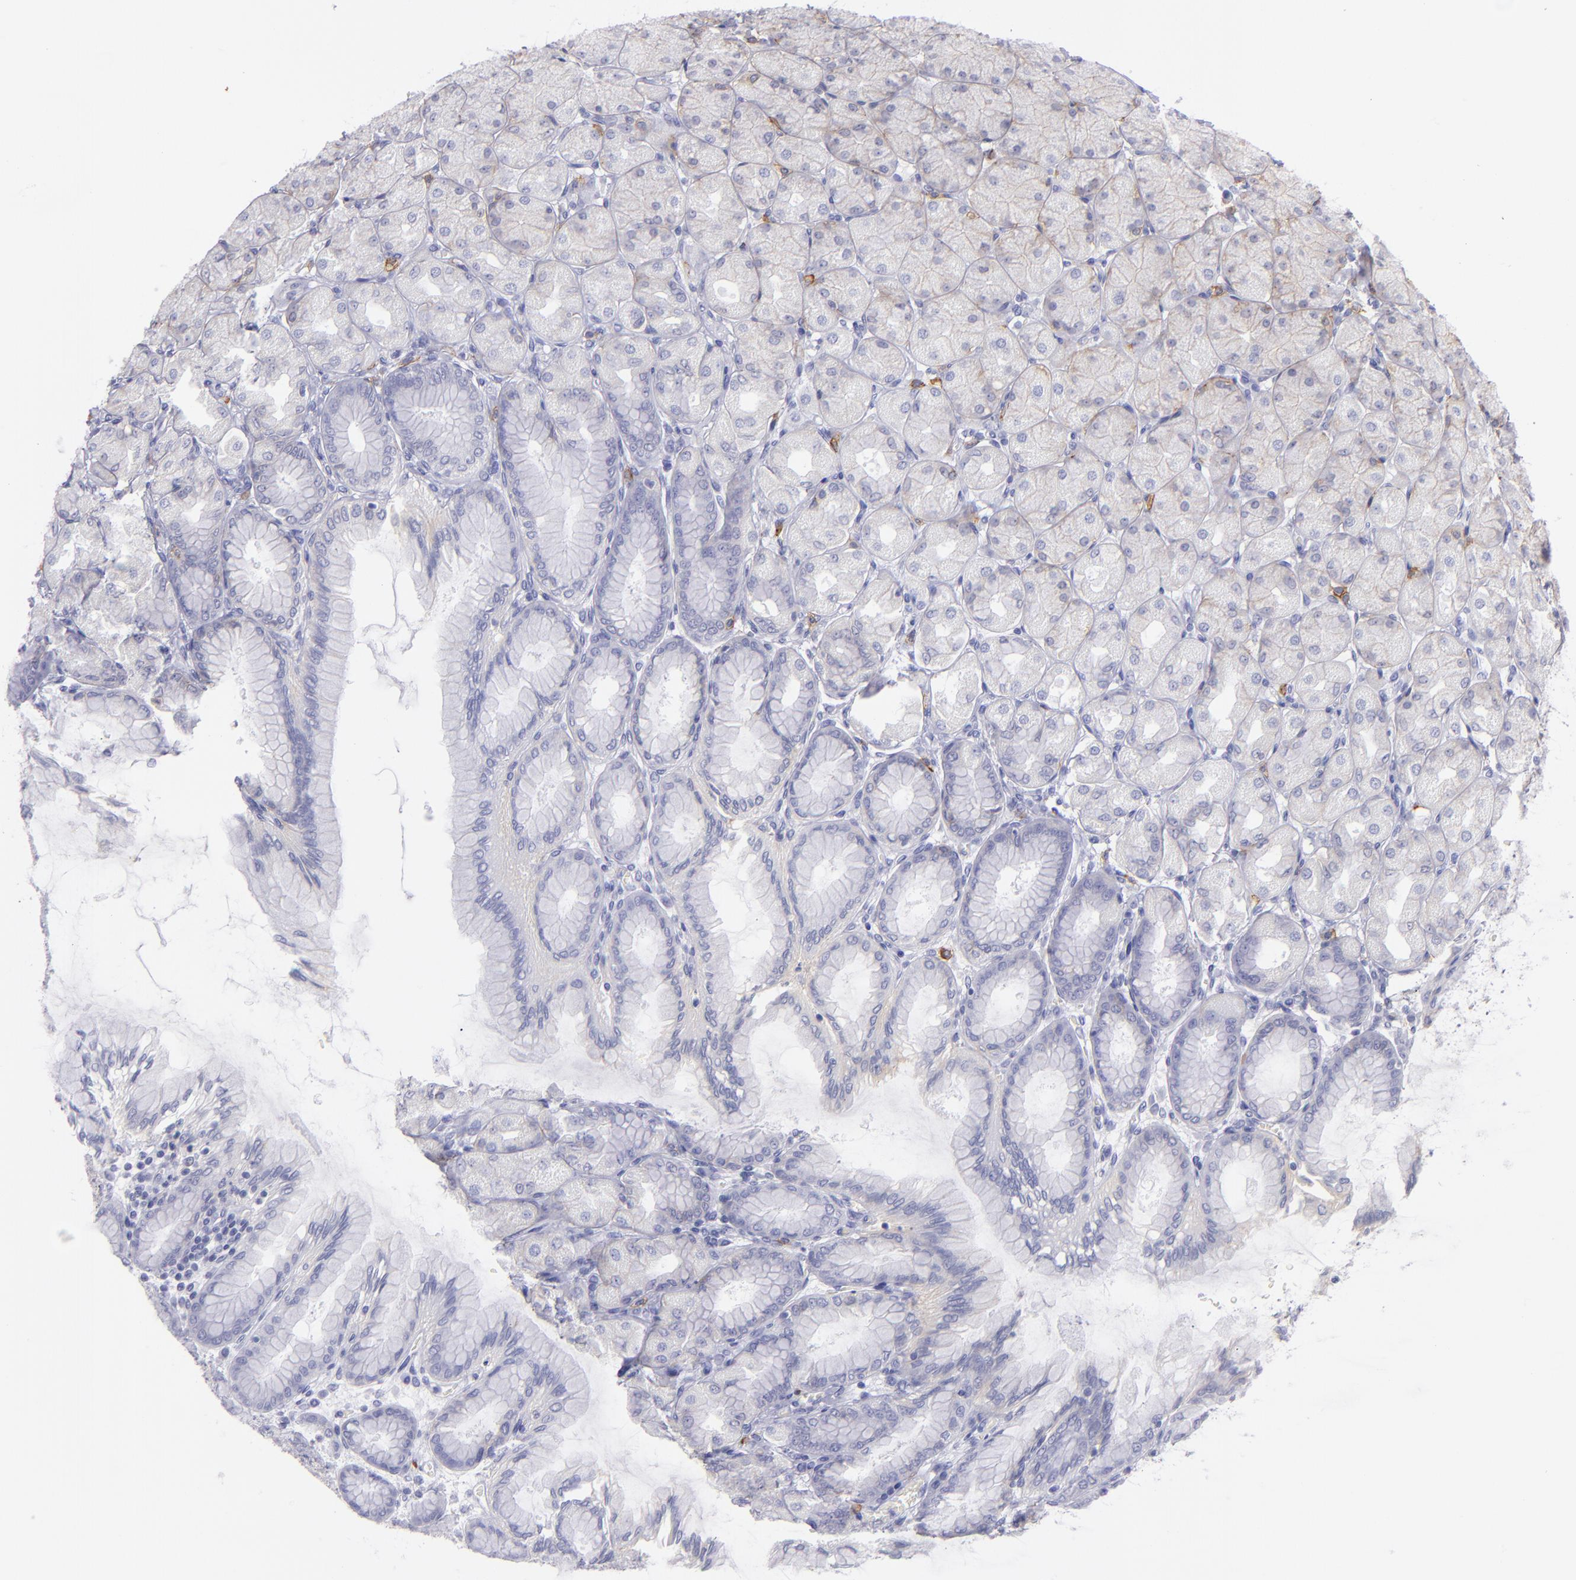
{"staining": {"intensity": "negative", "quantity": "none", "location": "none"}, "tissue": "stomach", "cell_type": "Glandular cells", "image_type": "normal", "snomed": [{"axis": "morphology", "description": "Normal tissue, NOS"}, {"axis": "topography", "description": "Stomach, upper"}], "caption": "Immunohistochemistry (IHC) micrograph of unremarkable stomach: stomach stained with DAB (3,3'-diaminobenzidine) exhibits no significant protein expression in glandular cells.", "gene": "CD82", "patient": {"sex": "female", "age": 56}}